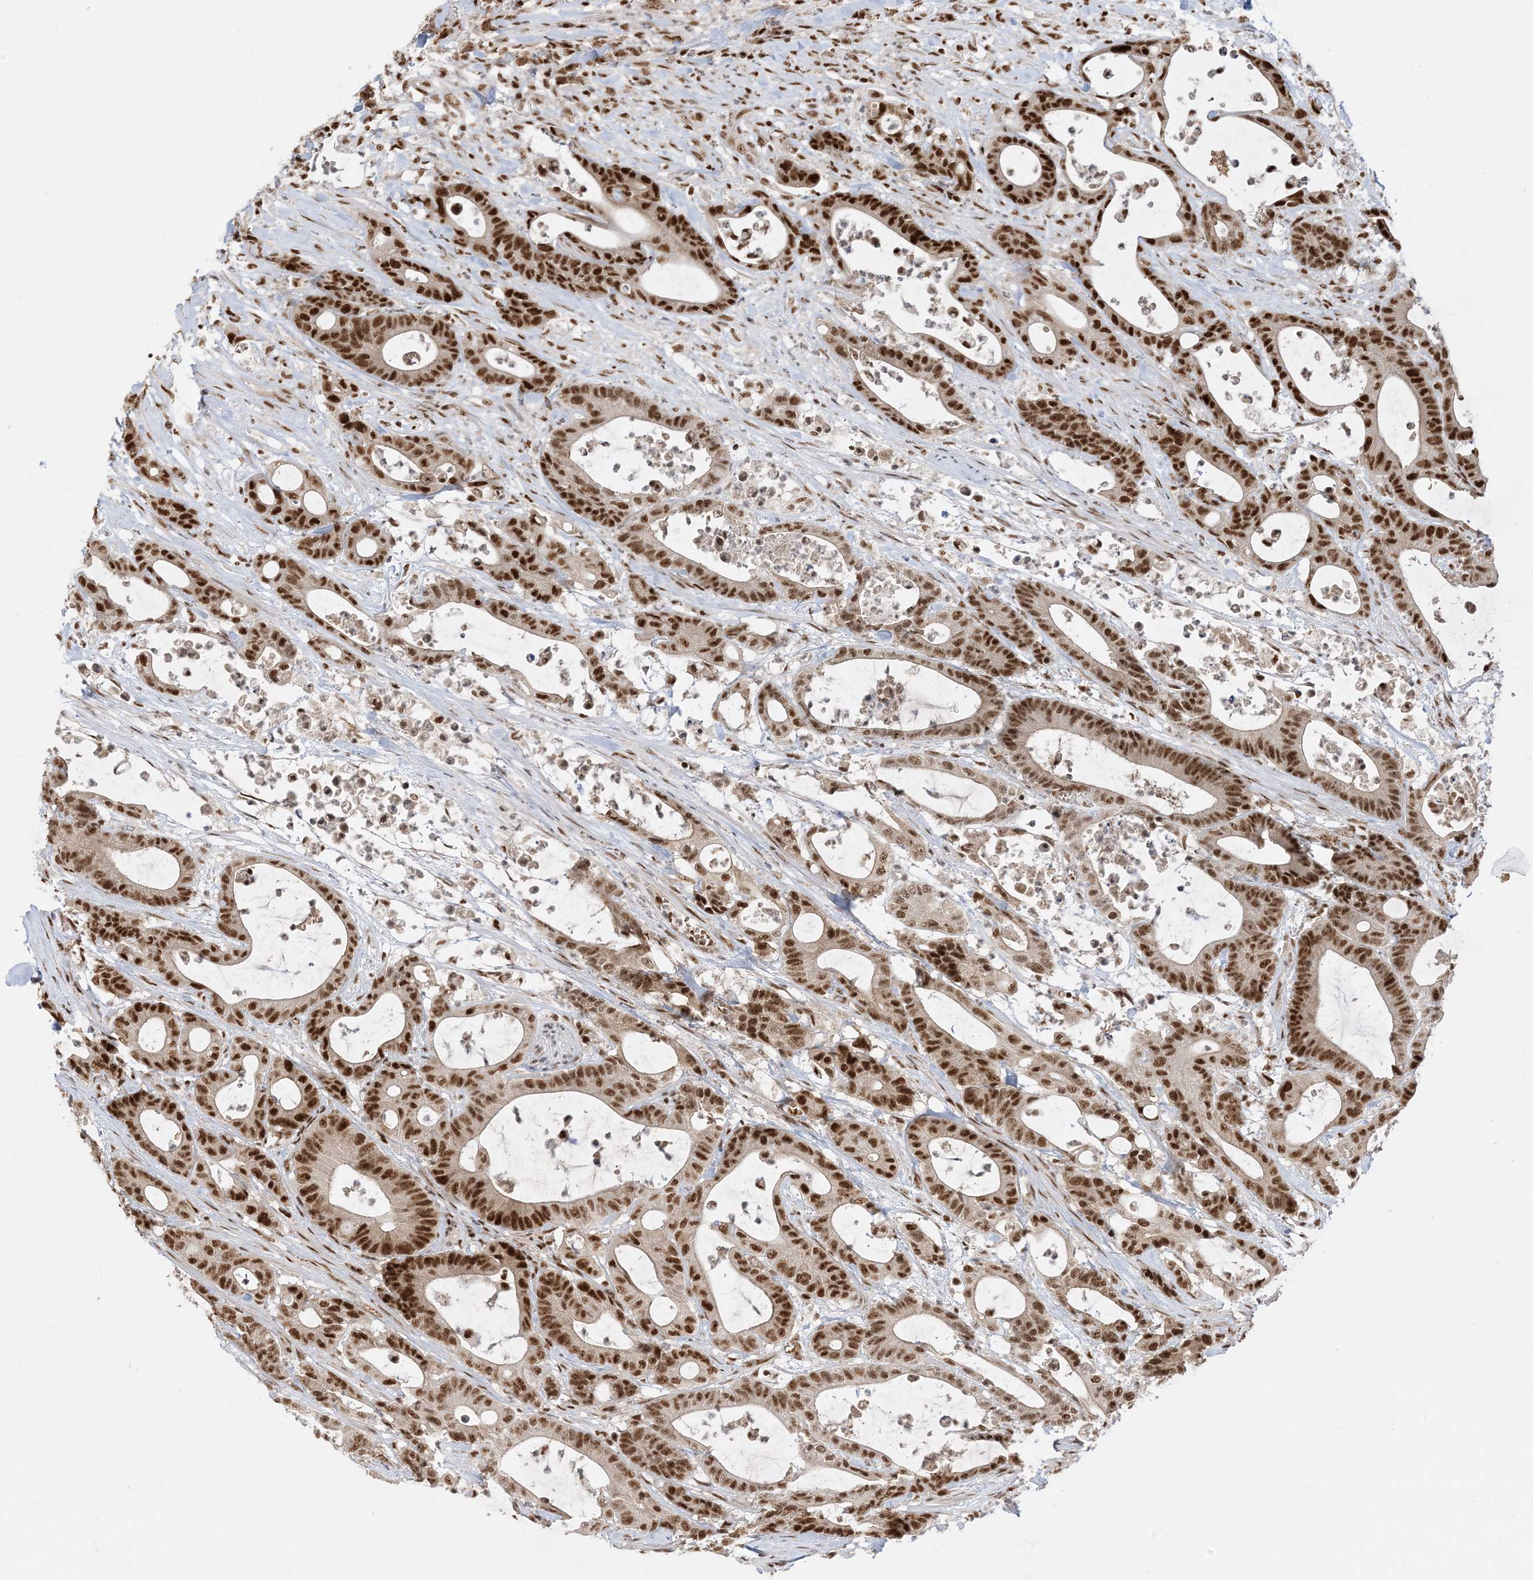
{"staining": {"intensity": "strong", "quantity": ">75%", "location": "nuclear"}, "tissue": "colorectal cancer", "cell_type": "Tumor cells", "image_type": "cancer", "snomed": [{"axis": "morphology", "description": "Adenocarcinoma, NOS"}, {"axis": "topography", "description": "Colon"}], "caption": "A micrograph of adenocarcinoma (colorectal) stained for a protein displays strong nuclear brown staining in tumor cells. Nuclei are stained in blue.", "gene": "PPIL2", "patient": {"sex": "female", "age": 84}}